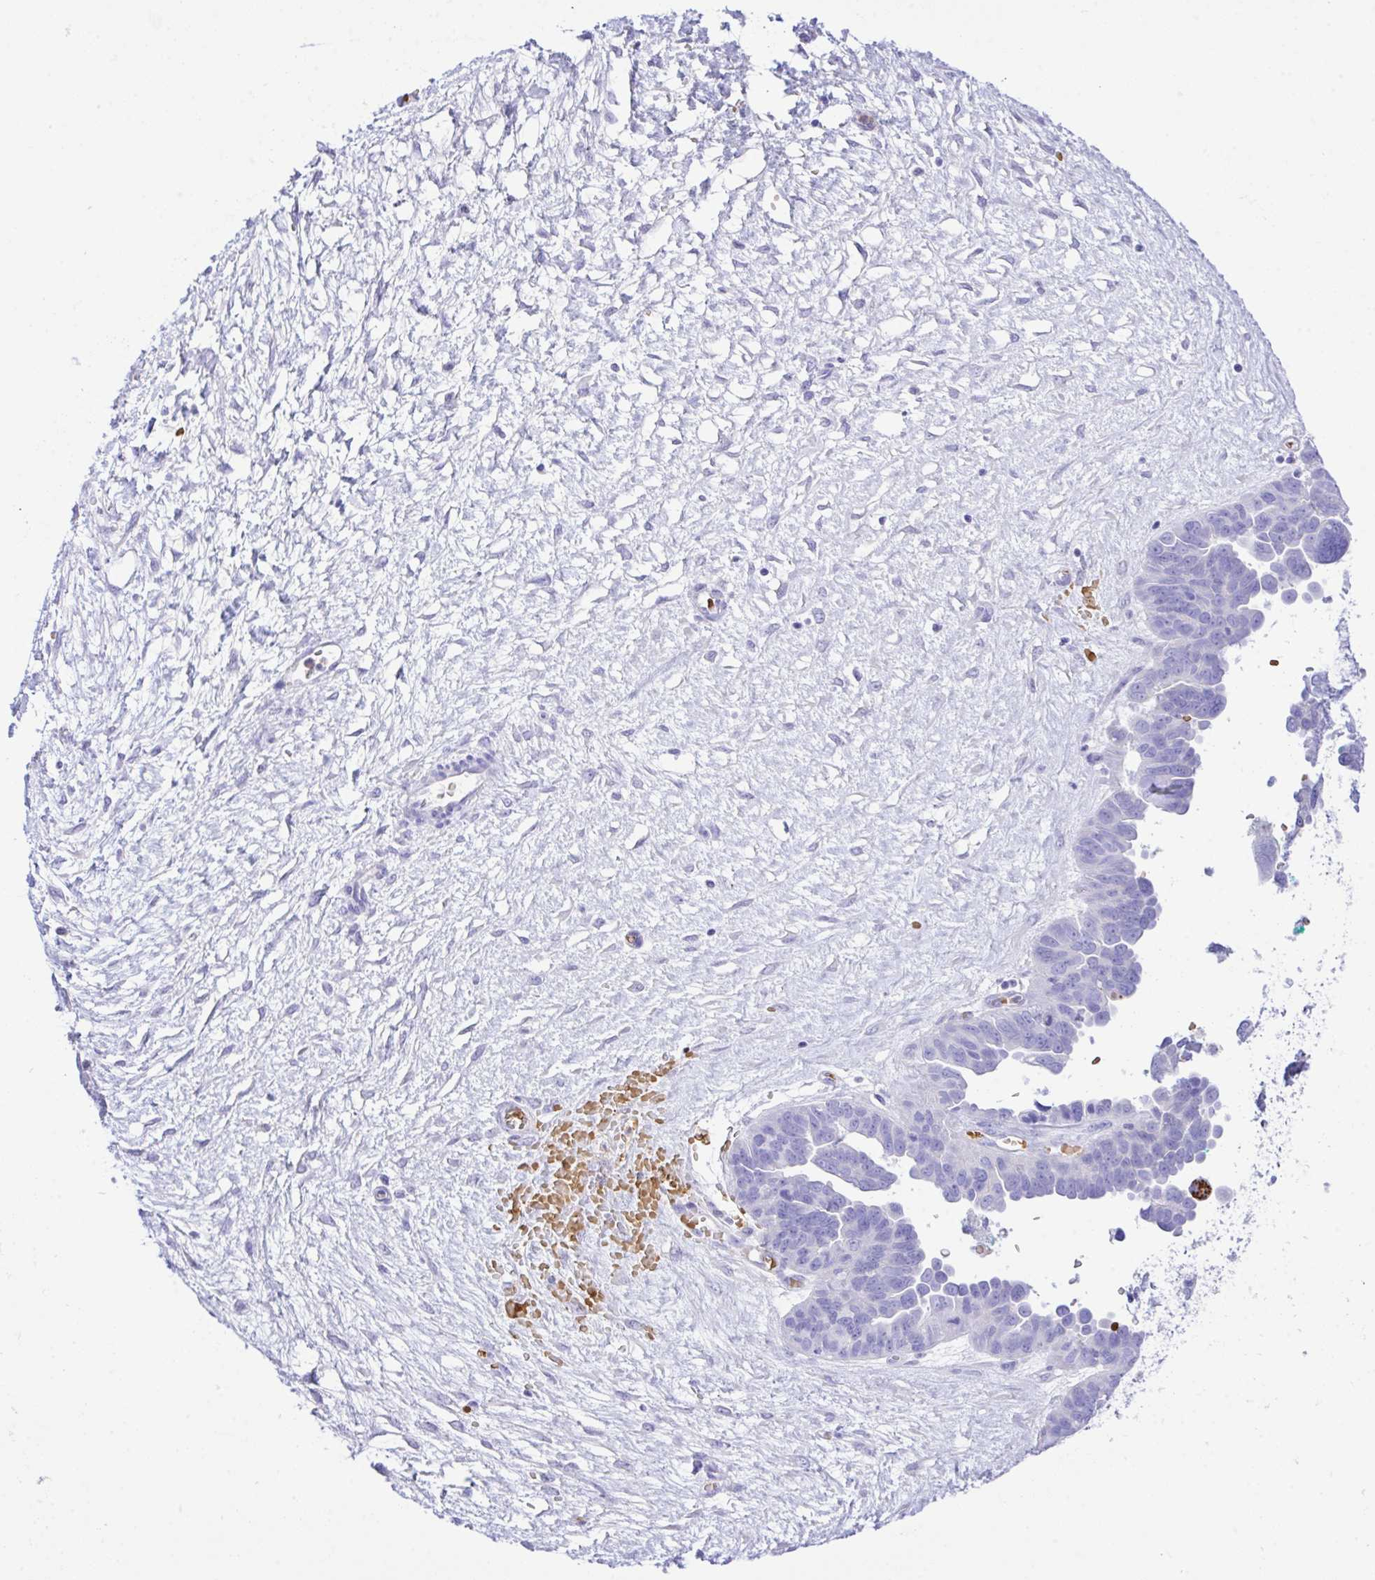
{"staining": {"intensity": "negative", "quantity": "none", "location": "none"}, "tissue": "ovarian cancer", "cell_type": "Tumor cells", "image_type": "cancer", "snomed": [{"axis": "morphology", "description": "Cystadenocarcinoma, serous, NOS"}, {"axis": "topography", "description": "Ovary"}], "caption": "Tumor cells show no significant protein staining in ovarian serous cystadenocarcinoma.", "gene": "ZNF221", "patient": {"sex": "female", "age": 64}}